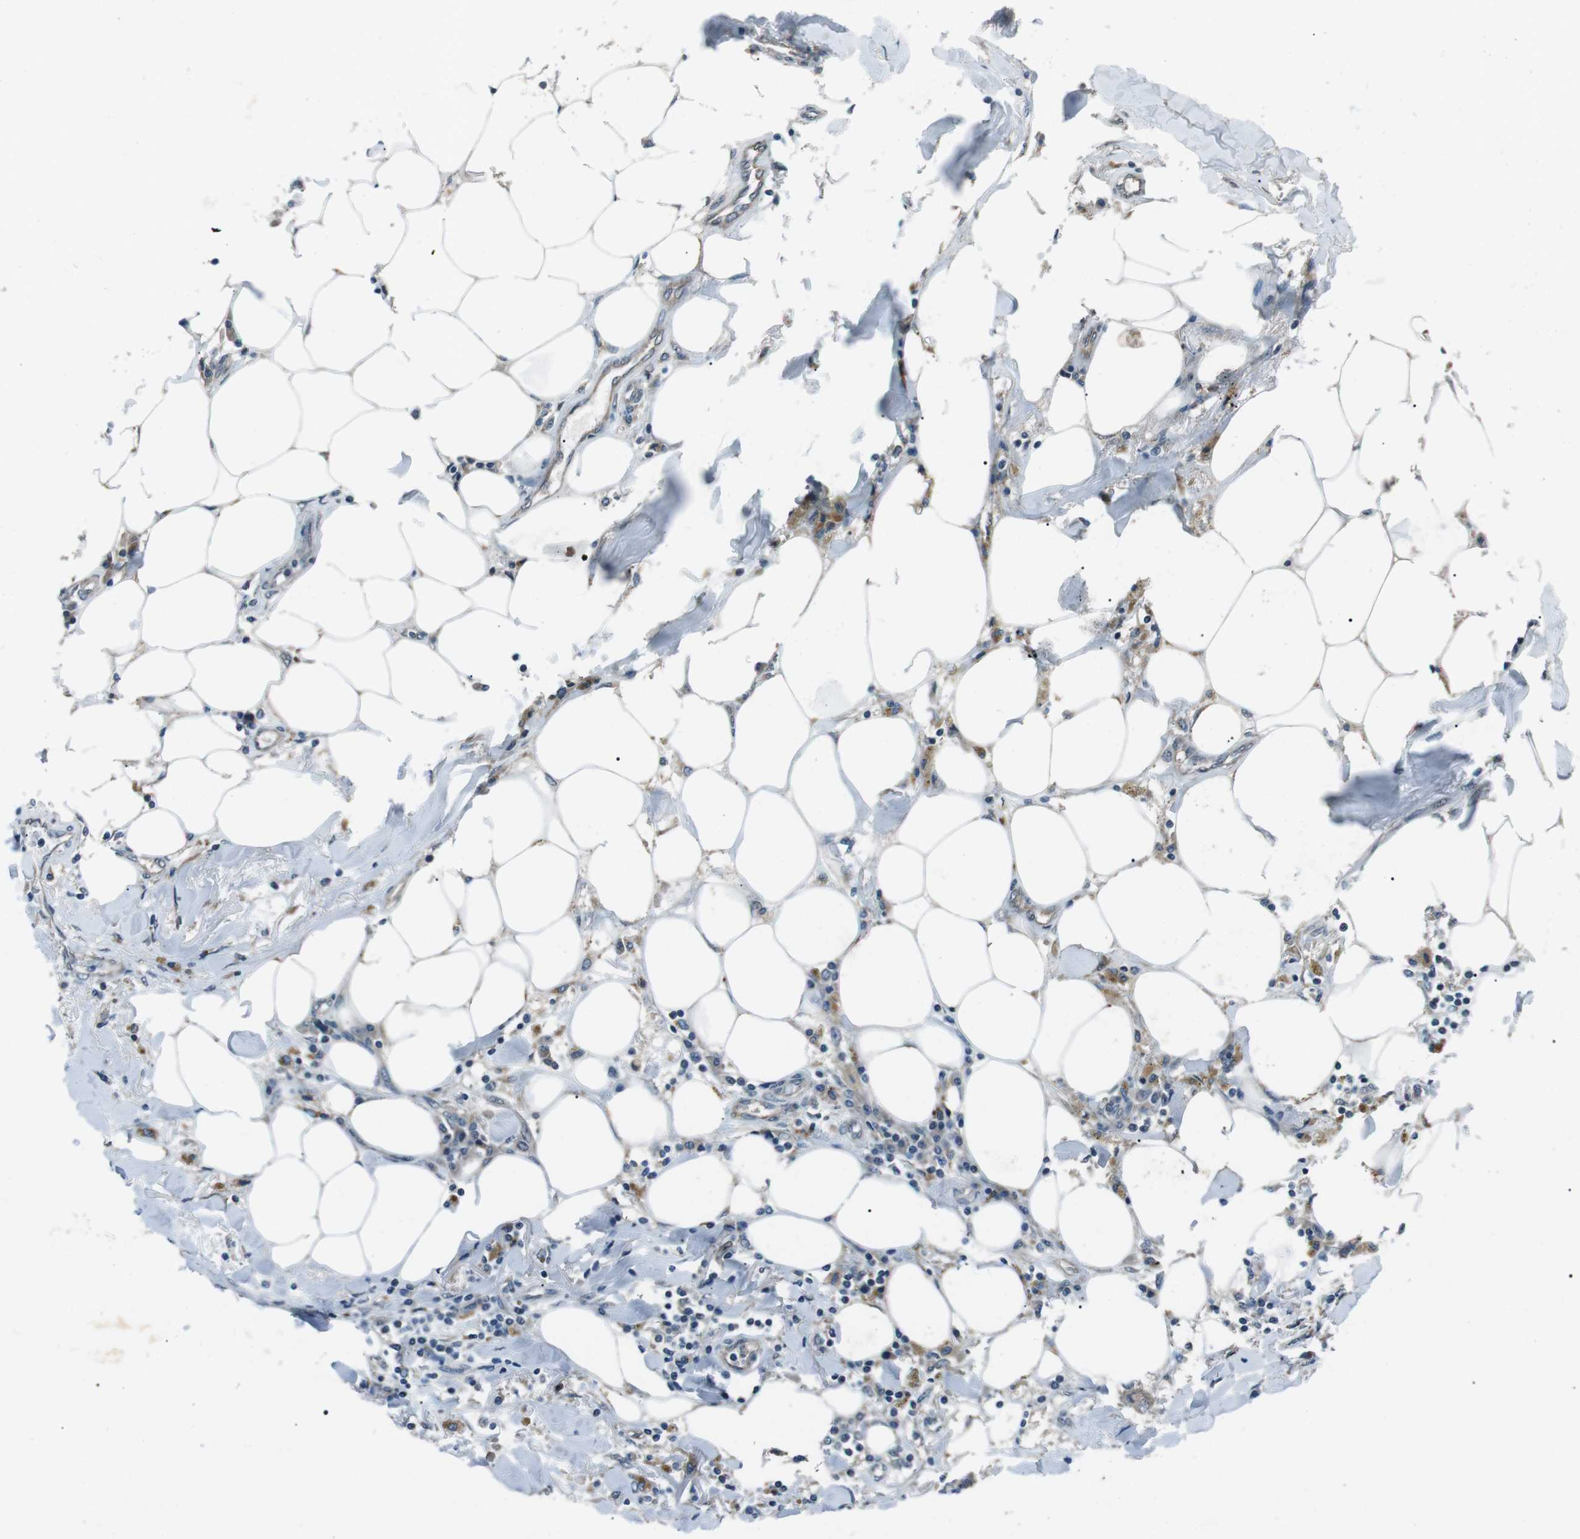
{"staining": {"intensity": "weak", "quantity": "<25%", "location": "cytoplasmic/membranous"}, "tissue": "breast cancer", "cell_type": "Tumor cells", "image_type": "cancer", "snomed": [{"axis": "morphology", "description": "Duct carcinoma"}, {"axis": "topography", "description": "Breast"}], "caption": "IHC of intraductal carcinoma (breast) reveals no positivity in tumor cells.", "gene": "LRIG2", "patient": {"sex": "female", "age": 80}}